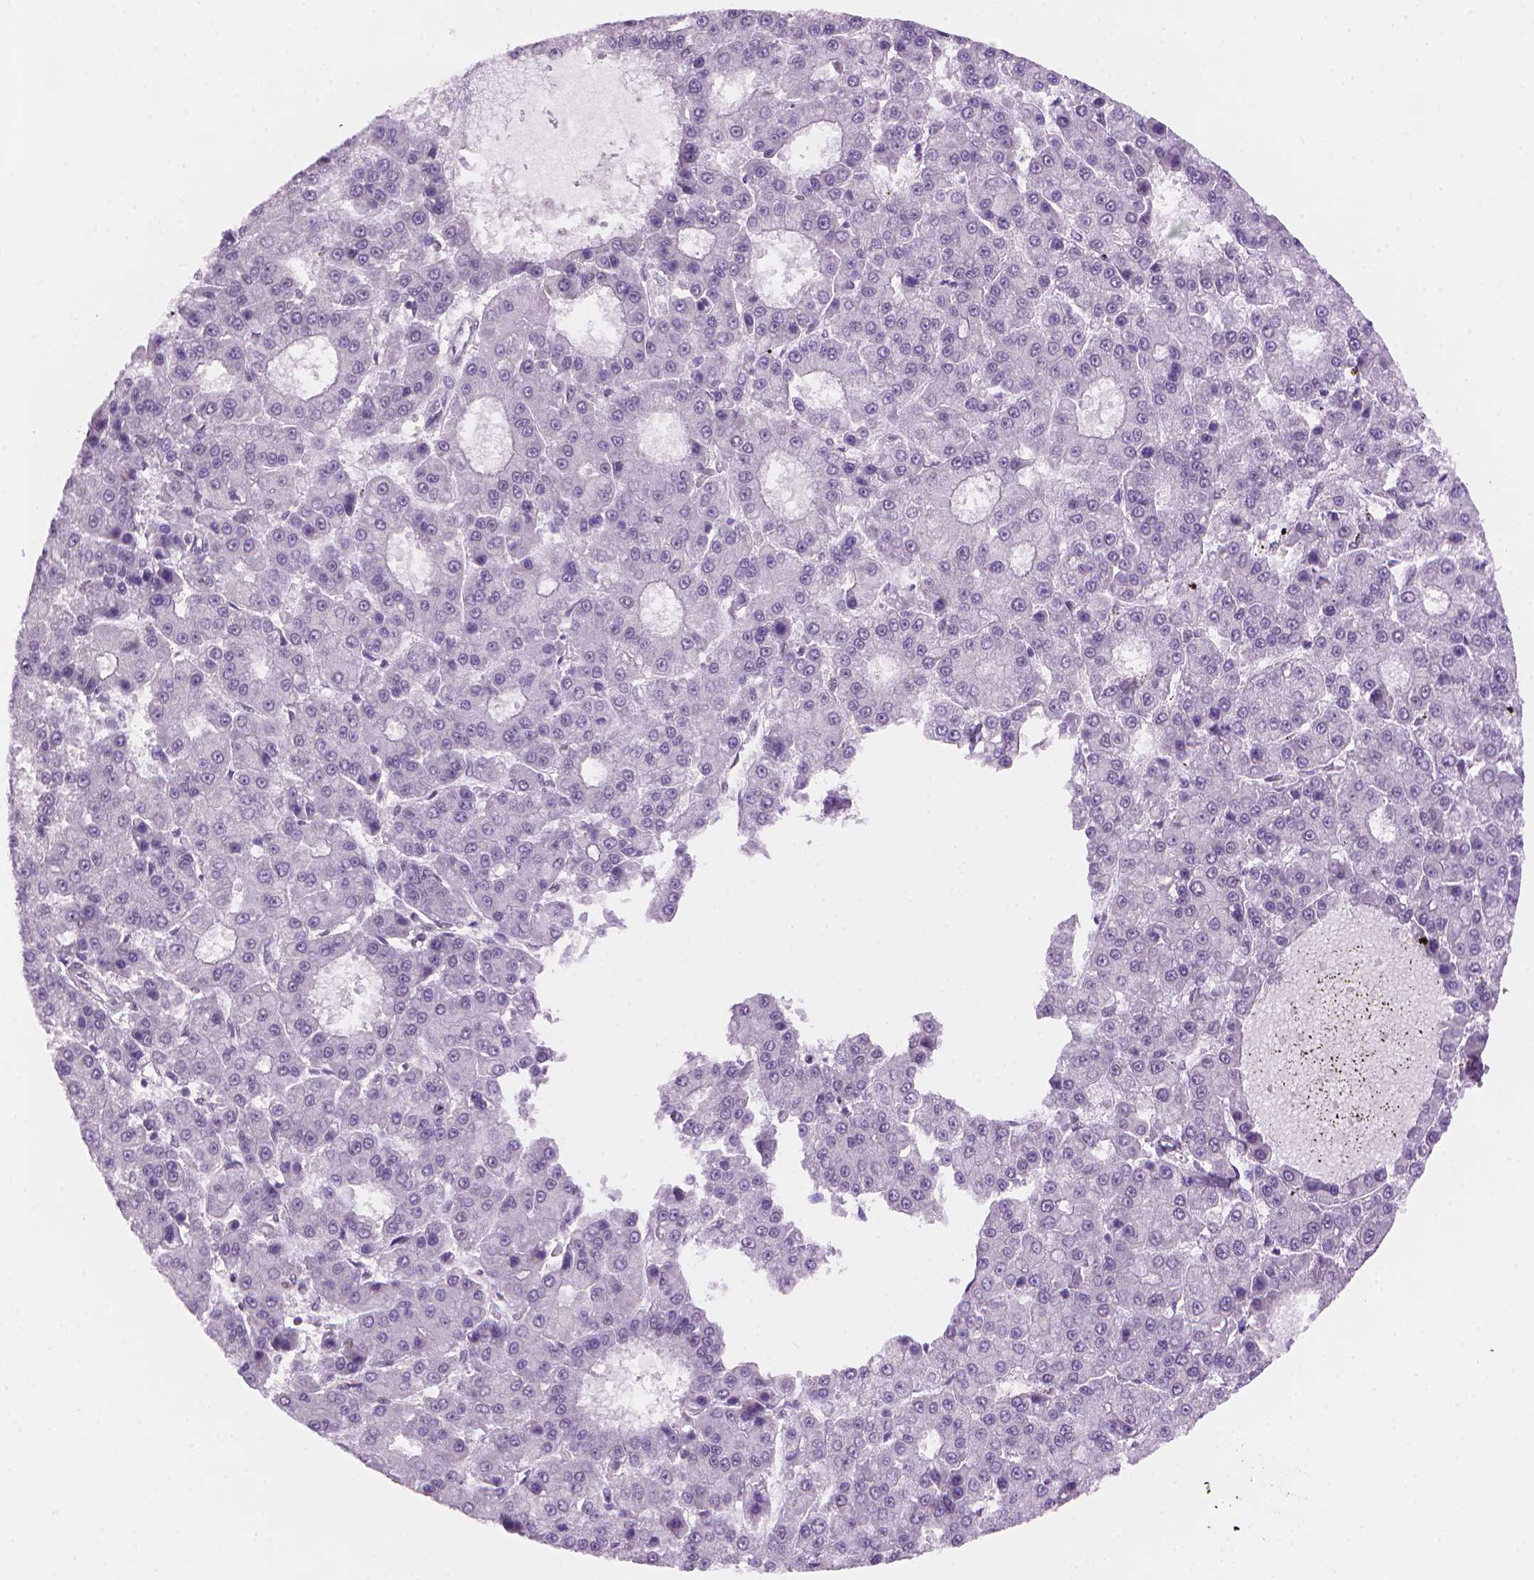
{"staining": {"intensity": "negative", "quantity": "none", "location": "none"}, "tissue": "liver cancer", "cell_type": "Tumor cells", "image_type": "cancer", "snomed": [{"axis": "morphology", "description": "Carcinoma, Hepatocellular, NOS"}, {"axis": "topography", "description": "Liver"}], "caption": "This is an immunohistochemistry (IHC) photomicrograph of liver cancer (hepatocellular carcinoma). There is no positivity in tumor cells.", "gene": "UBN1", "patient": {"sex": "male", "age": 70}}